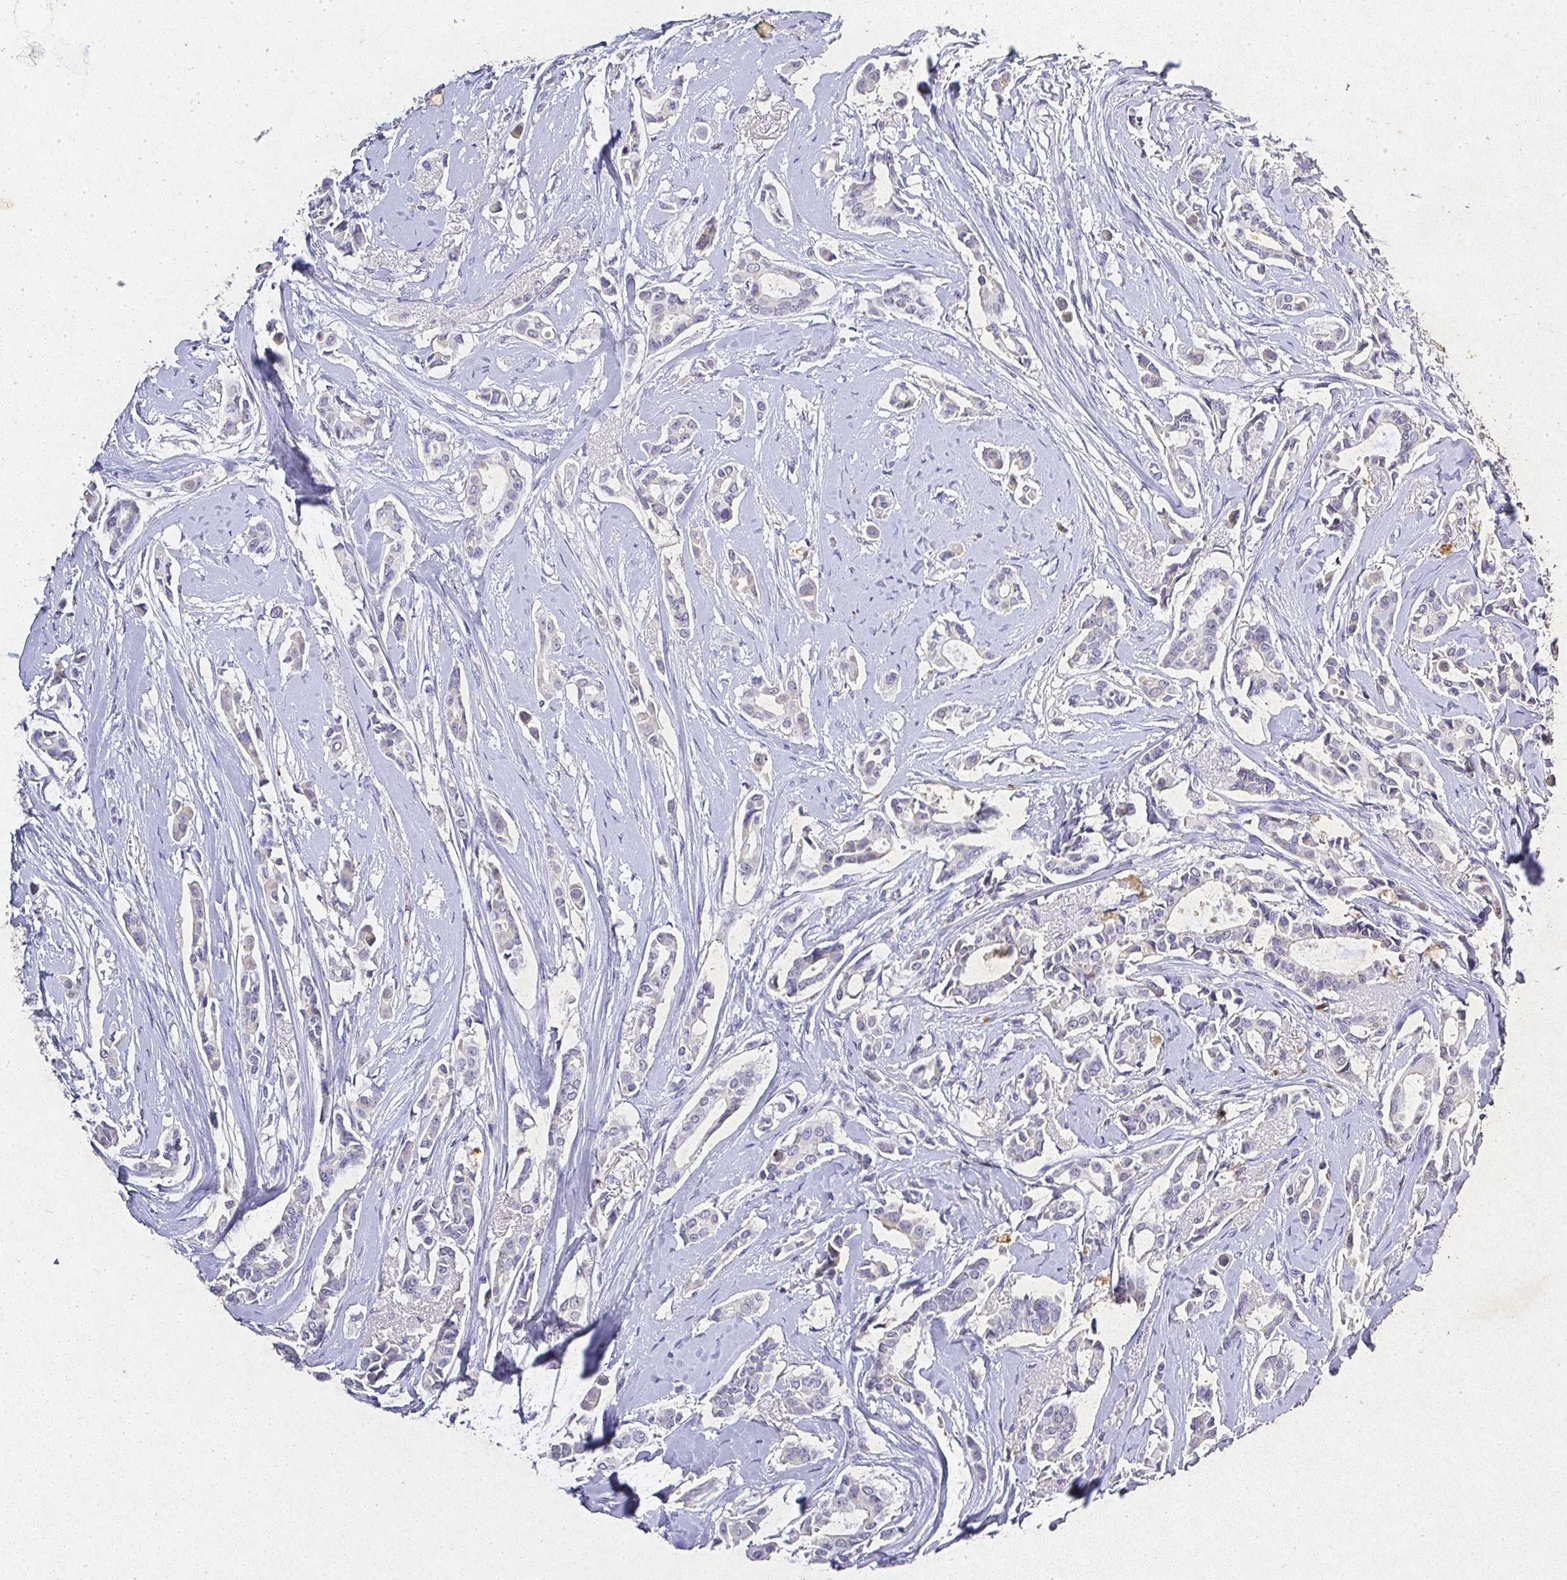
{"staining": {"intensity": "negative", "quantity": "none", "location": "none"}, "tissue": "breast cancer", "cell_type": "Tumor cells", "image_type": "cancer", "snomed": [{"axis": "morphology", "description": "Duct carcinoma"}, {"axis": "topography", "description": "Breast"}], "caption": "An IHC histopathology image of breast cancer is shown. There is no staining in tumor cells of breast cancer. The staining was performed using DAB (3,3'-diaminobenzidine) to visualize the protein expression in brown, while the nuclei were stained in blue with hematoxylin (Magnification: 20x).", "gene": "RPS2", "patient": {"sex": "female", "age": 64}}